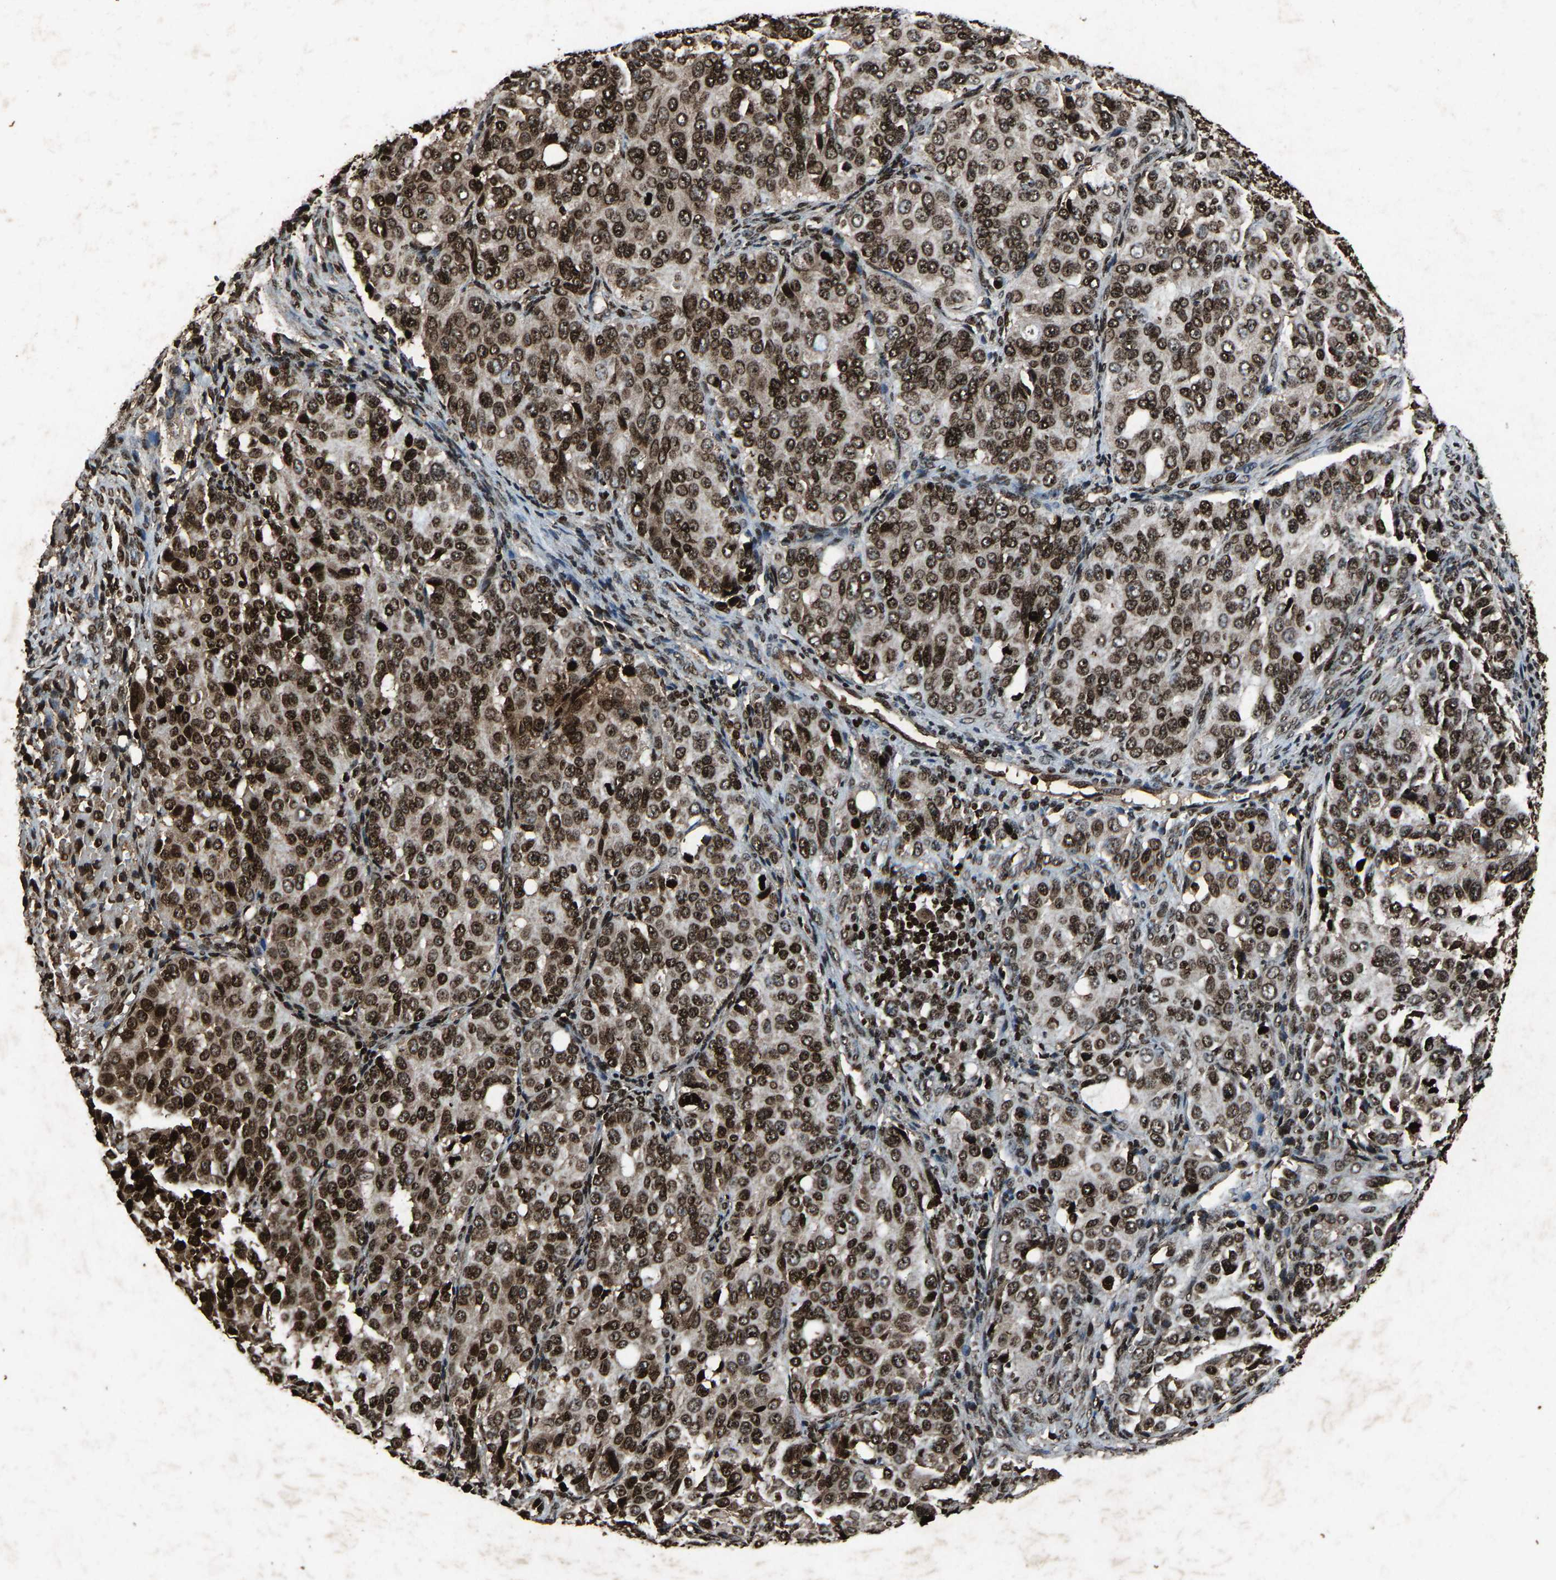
{"staining": {"intensity": "strong", "quantity": ">75%", "location": "nuclear"}, "tissue": "ovarian cancer", "cell_type": "Tumor cells", "image_type": "cancer", "snomed": [{"axis": "morphology", "description": "Carcinoma, endometroid"}, {"axis": "topography", "description": "Ovary"}], "caption": "Immunohistochemical staining of human ovarian endometroid carcinoma shows high levels of strong nuclear protein expression in about >75% of tumor cells.", "gene": "H4C1", "patient": {"sex": "female", "age": 51}}